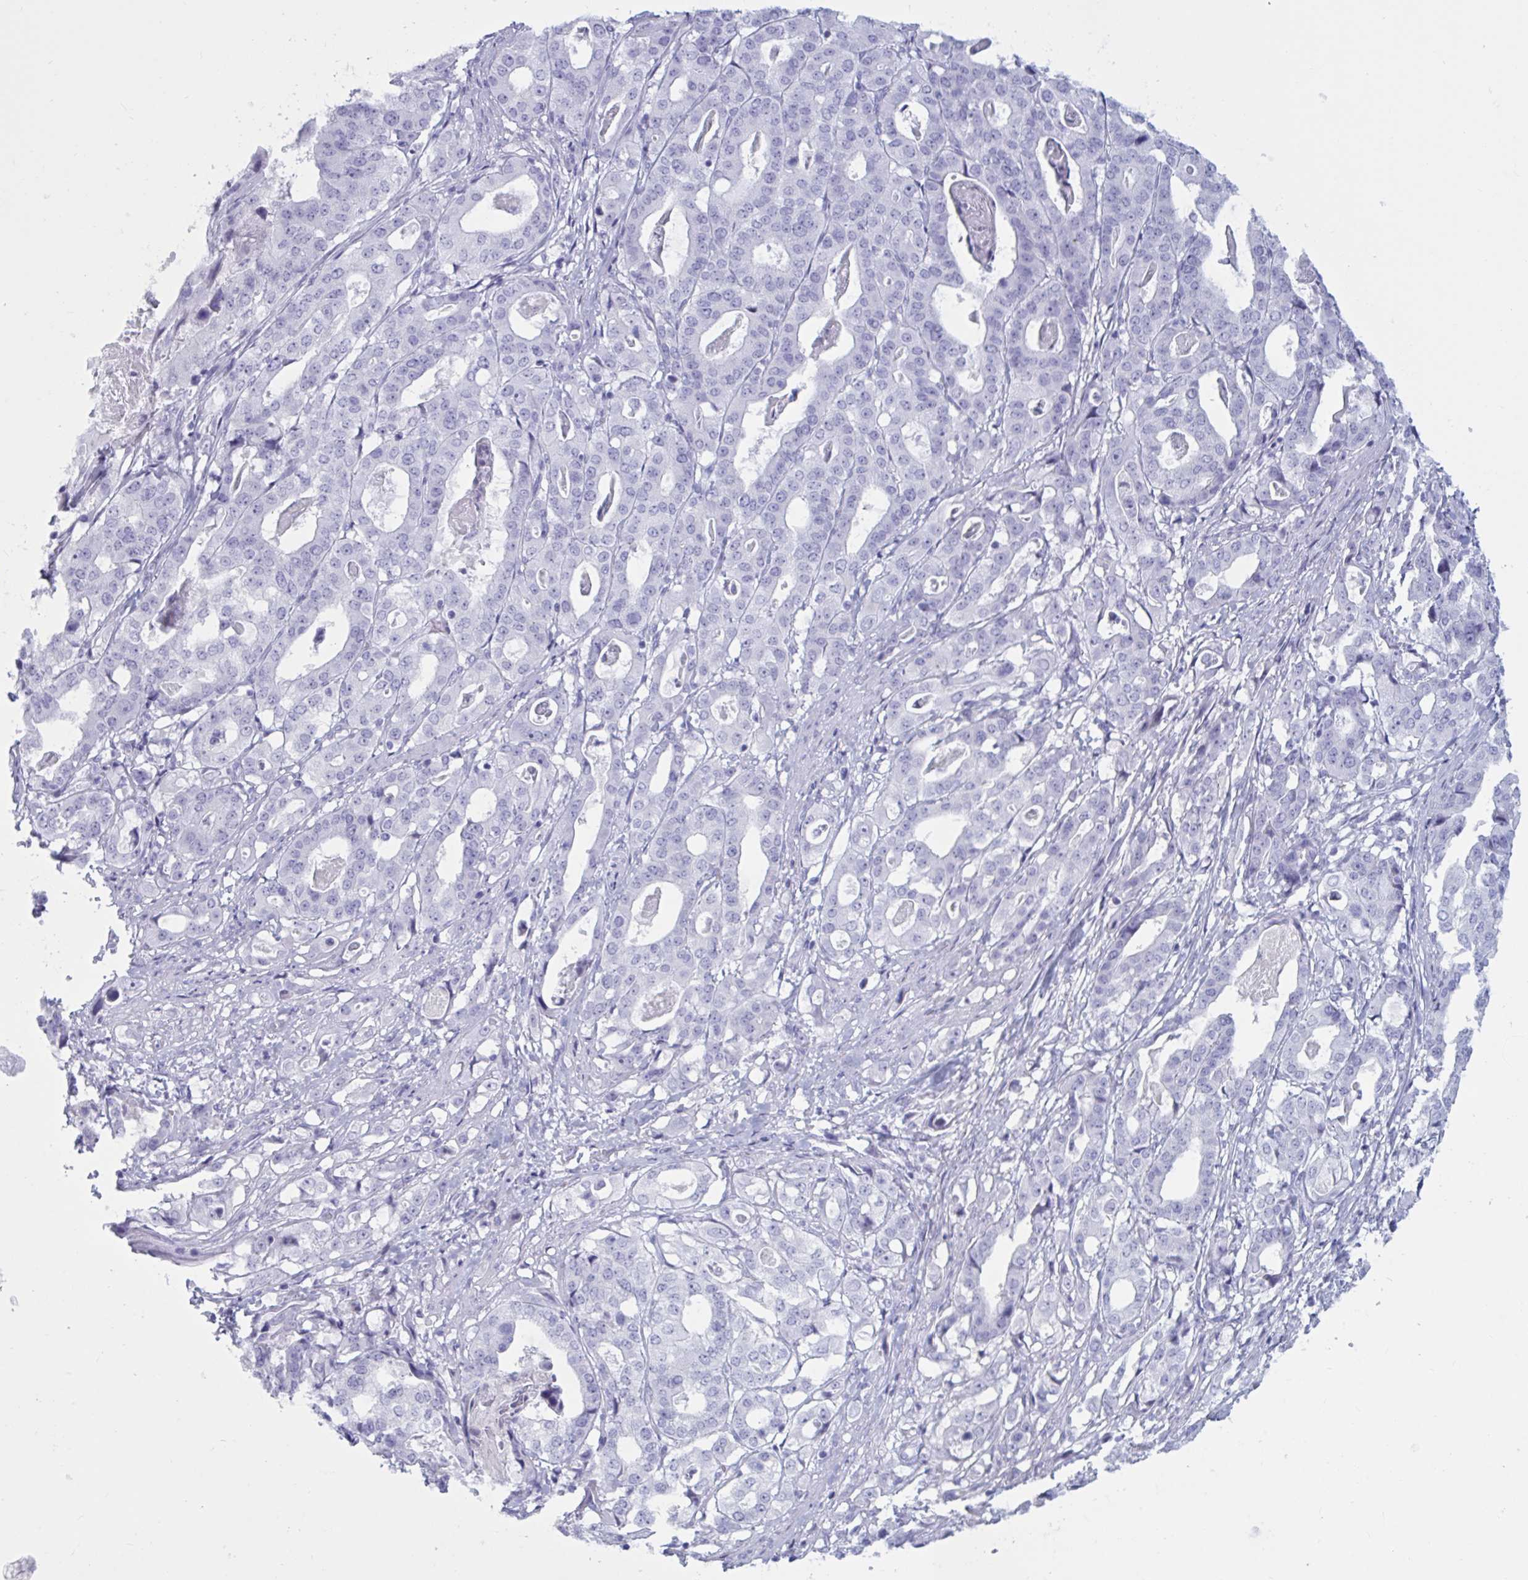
{"staining": {"intensity": "negative", "quantity": "none", "location": "none"}, "tissue": "stomach cancer", "cell_type": "Tumor cells", "image_type": "cancer", "snomed": [{"axis": "morphology", "description": "Adenocarcinoma, NOS"}, {"axis": "topography", "description": "Stomach"}], "caption": "The micrograph displays no significant staining in tumor cells of stomach adenocarcinoma.", "gene": "BBS10", "patient": {"sex": "male", "age": 48}}